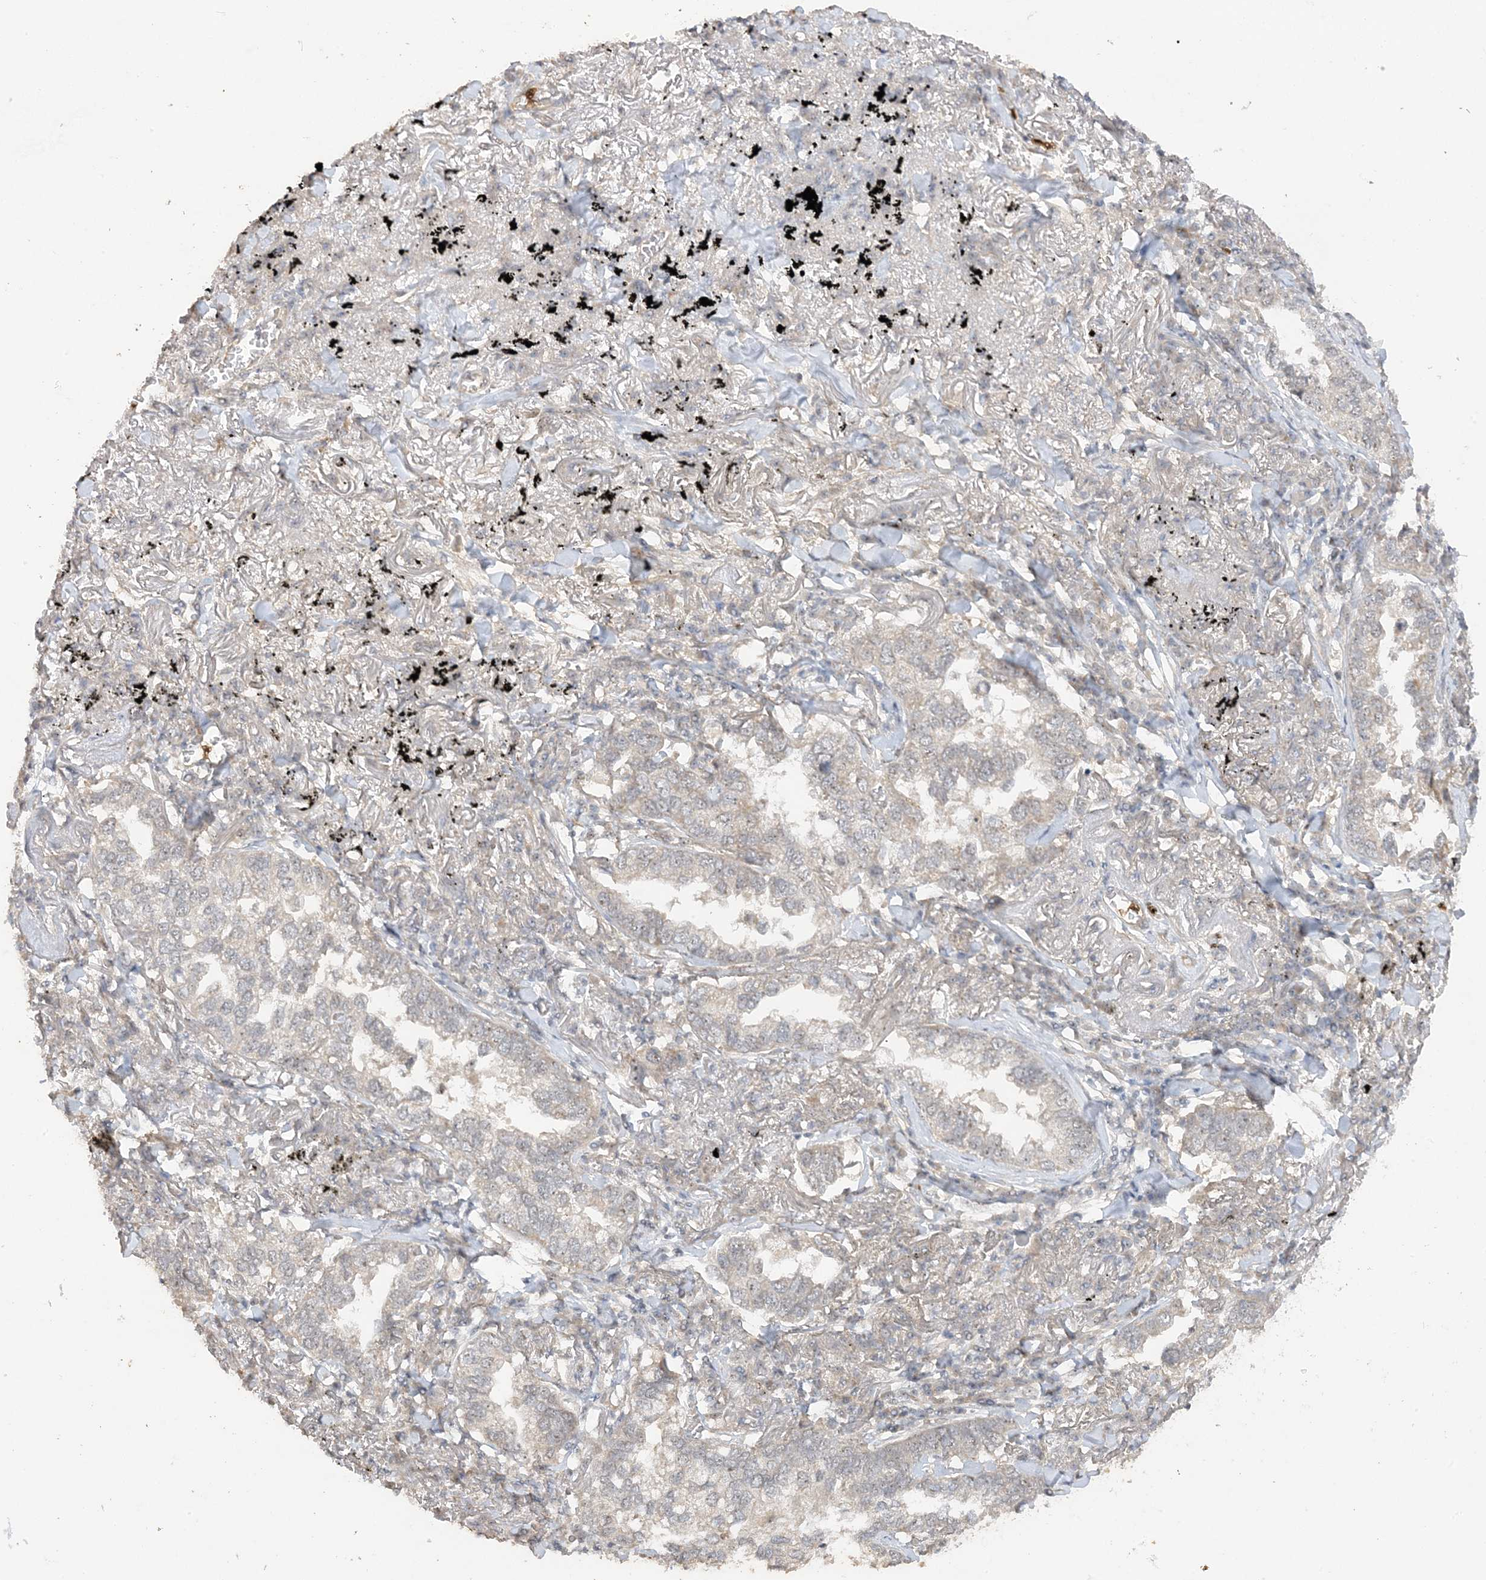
{"staining": {"intensity": "negative", "quantity": "none", "location": "none"}, "tissue": "lung cancer", "cell_type": "Tumor cells", "image_type": "cancer", "snomed": [{"axis": "morphology", "description": "Adenocarcinoma, NOS"}, {"axis": "topography", "description": "Lung"}], "caption": "Micrograph shows no significant protein positivity in tumor cells of lung cancer (adenocarcinoma).", "gene": "DDX18", "patient": {"sex": "male", "age": 65}}